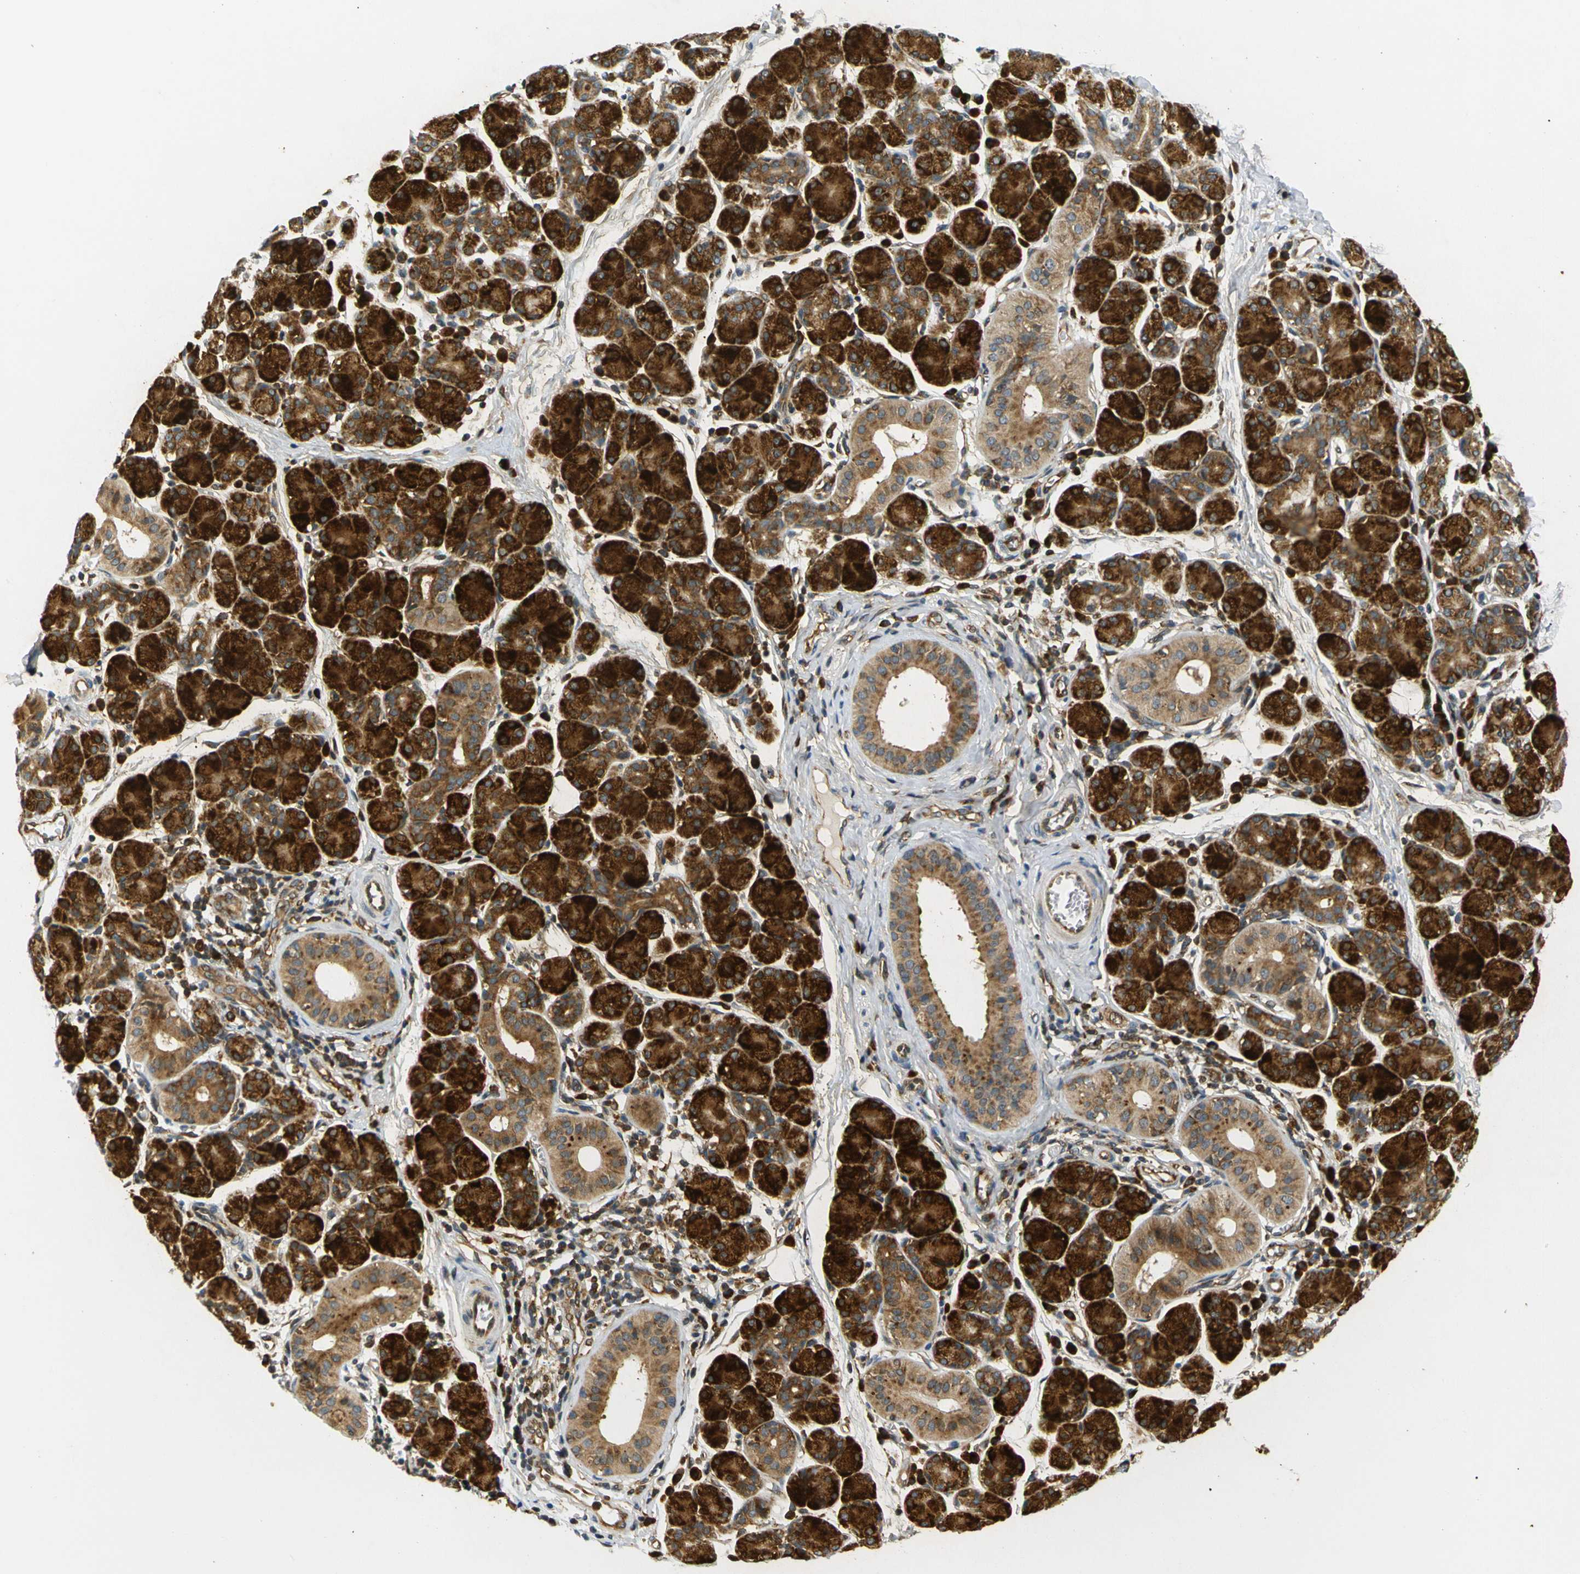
{"staining": {"intensity": "strong", "quantity": ">75%", "location": "cytoplasmic/membranous"}, "tissue": "salivary gland", "cell_type": "Glandular cells", "image_type": "normal", "snomed": [{"axis": "morphology", "description": "Normal tissue, NOS"}, {"axis": "morphology", "description": "Inflammation, NOS"}, {"axis": "topography", "description": "Lymph node"}, {"axis": "topography", "description": "Salivary gland"}], "caption": "This photomicrograph exhibits immunohistochemistry (IHC) staining of normal salivary gland, with high strong cytoplasmic/membranous staining in approximately >75% of glandular cells.", "gene": "ABCE1", "patient": {"sex": "male", "age": 3}}